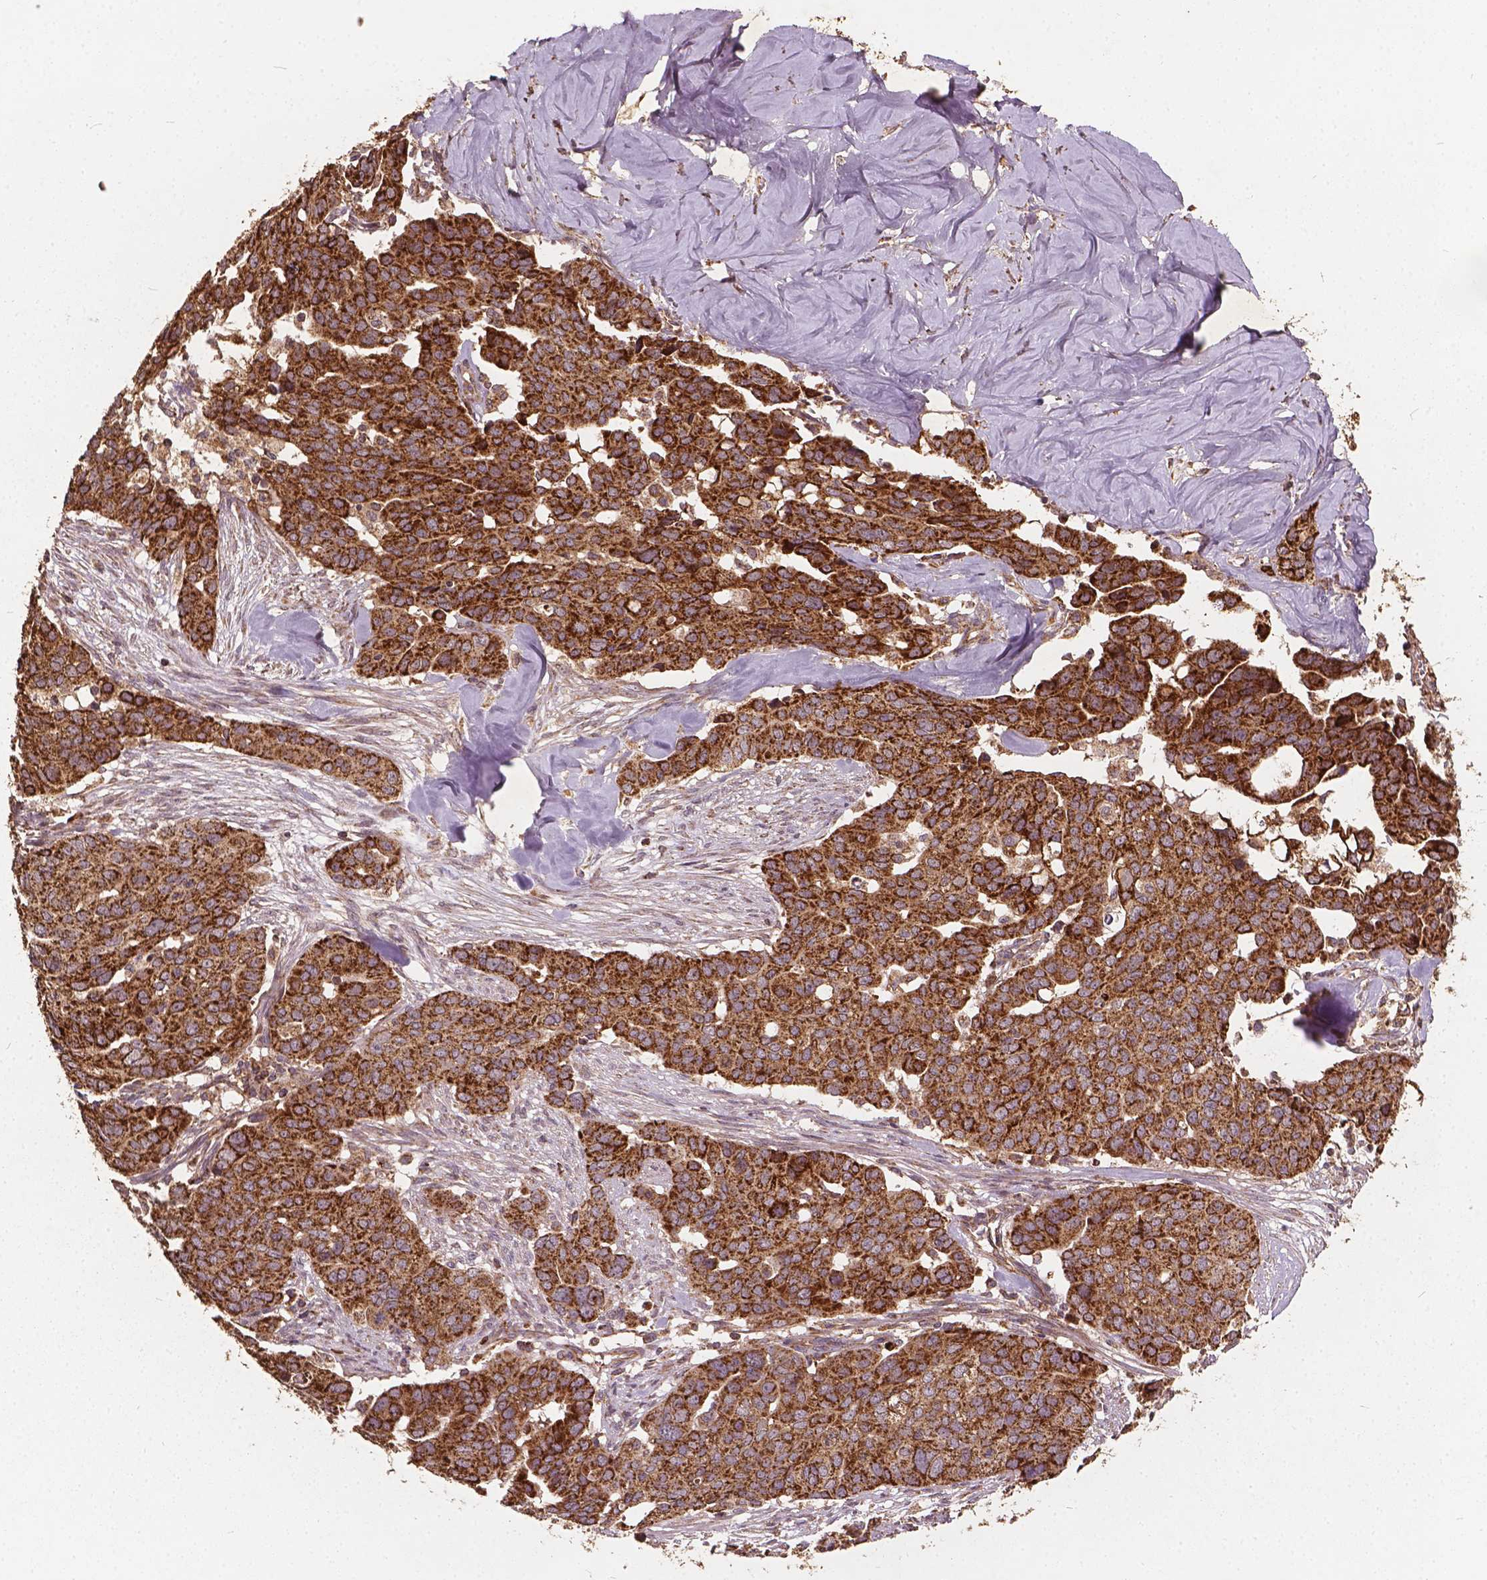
{"staining": {"intensity": "strong", "quantity": ">75%", "location": "cytoplasmic/membranous"}, "tissue": "ovarian cancer", "cell_type": "Tumor cells", "image_type": "cancer", "snomed": [{"axis": "morphology", "description": "Carcinoma, endometroid"}, {"axis": "topography", "description": "Ovary"}], "caption": "Immunohistochemical staining of ovarian cancer reveals strong cytoplasmic/membranous protein expression in approximately >75% of tumor cells.", "gene": "UBXN2A", "patient": {"sex": "female", "age": 78}}